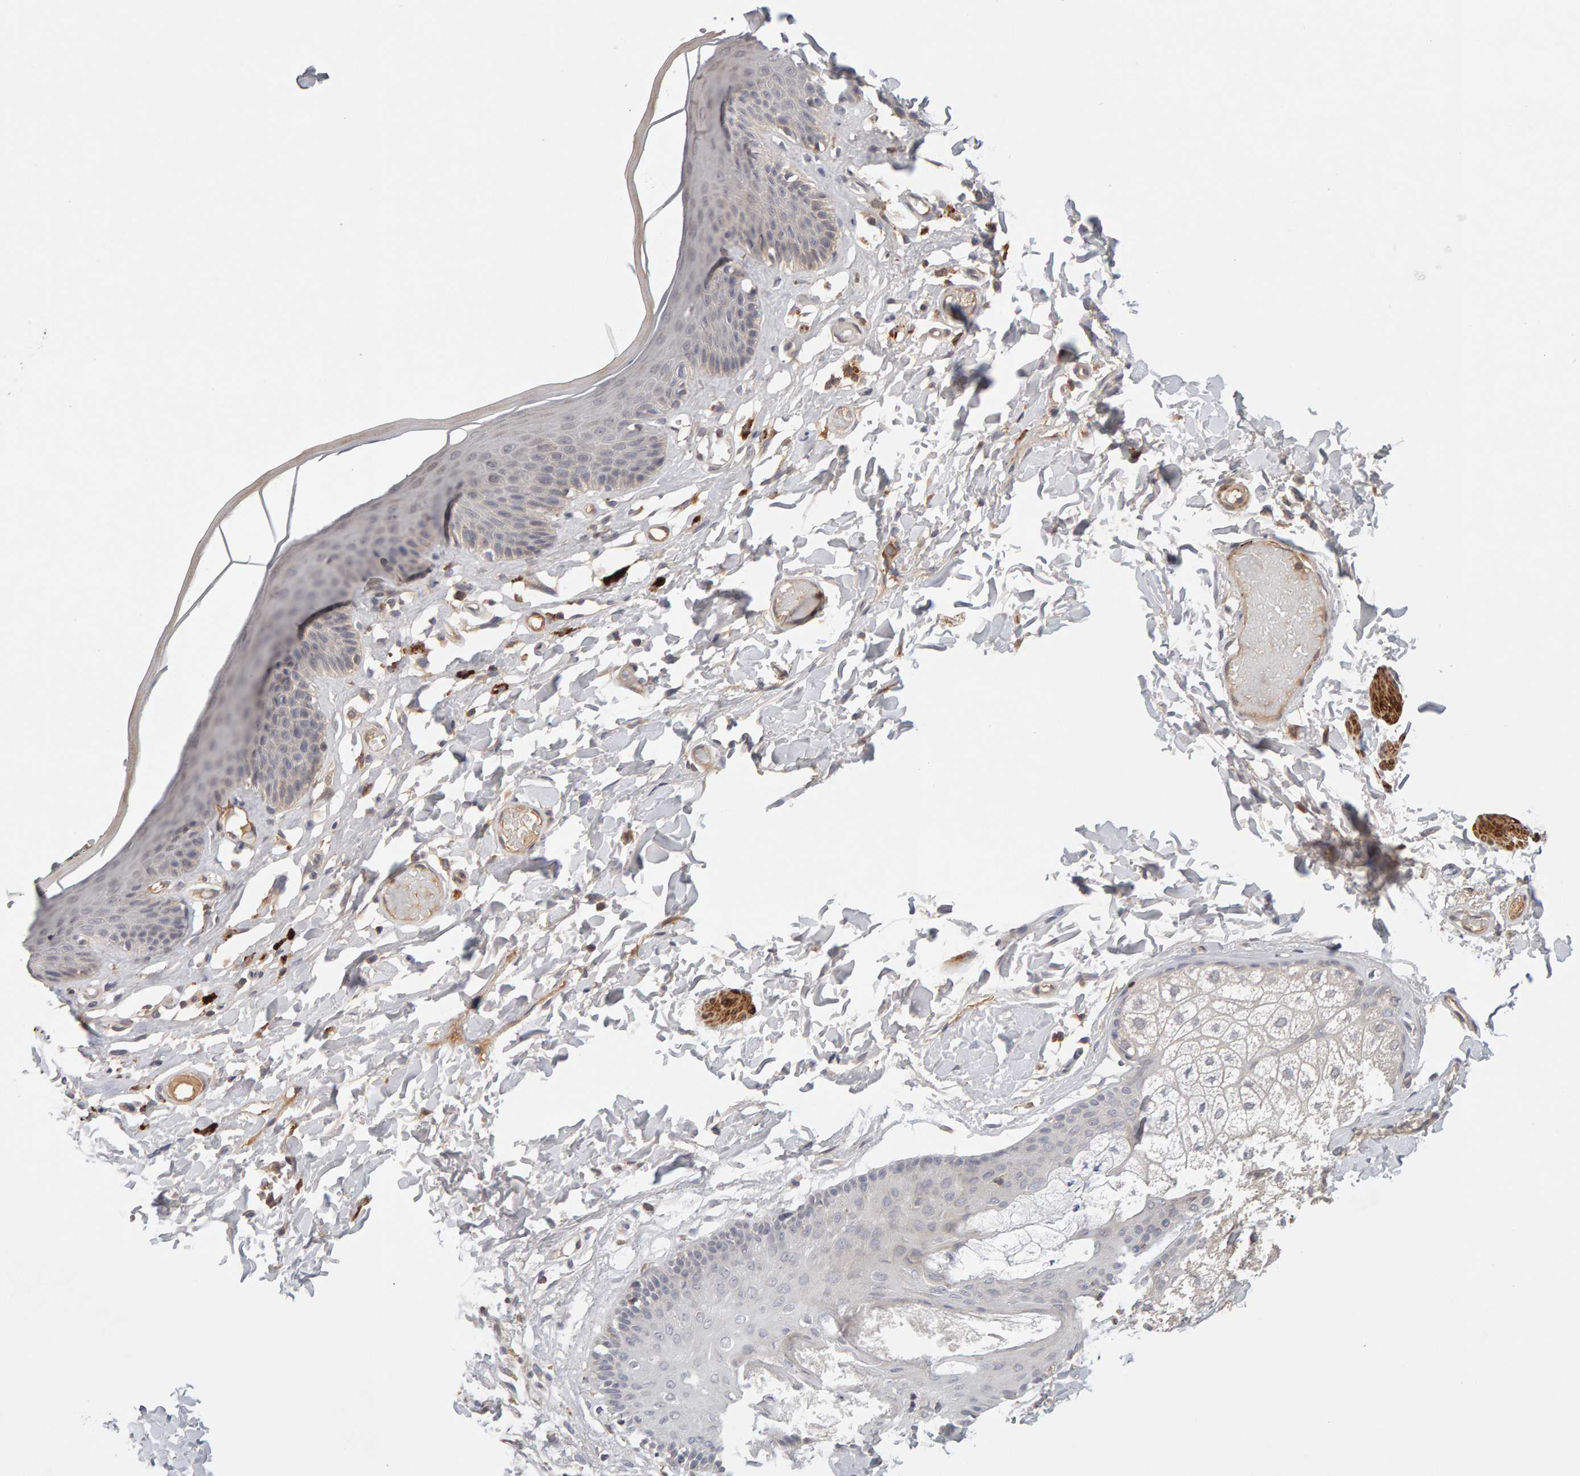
{"staining": {"intensity": "weak", "quantity": "<25%", "location": "cytoplasmic/membranous"}, "tissue": "skin", "cell_type": "Epidermal cells", "image_type": "normal", "snomed": [{"axis": "morphology", "description": "Normal tissue, NOS"}, {"axis": "topography", "description": "Vulva"}], "caption": "Protein analysis of benign skin exhibits no significant positivity in epidermal cells.", "gene": "NUDCD1", "patient": {"sex": "female", "age": 73}}